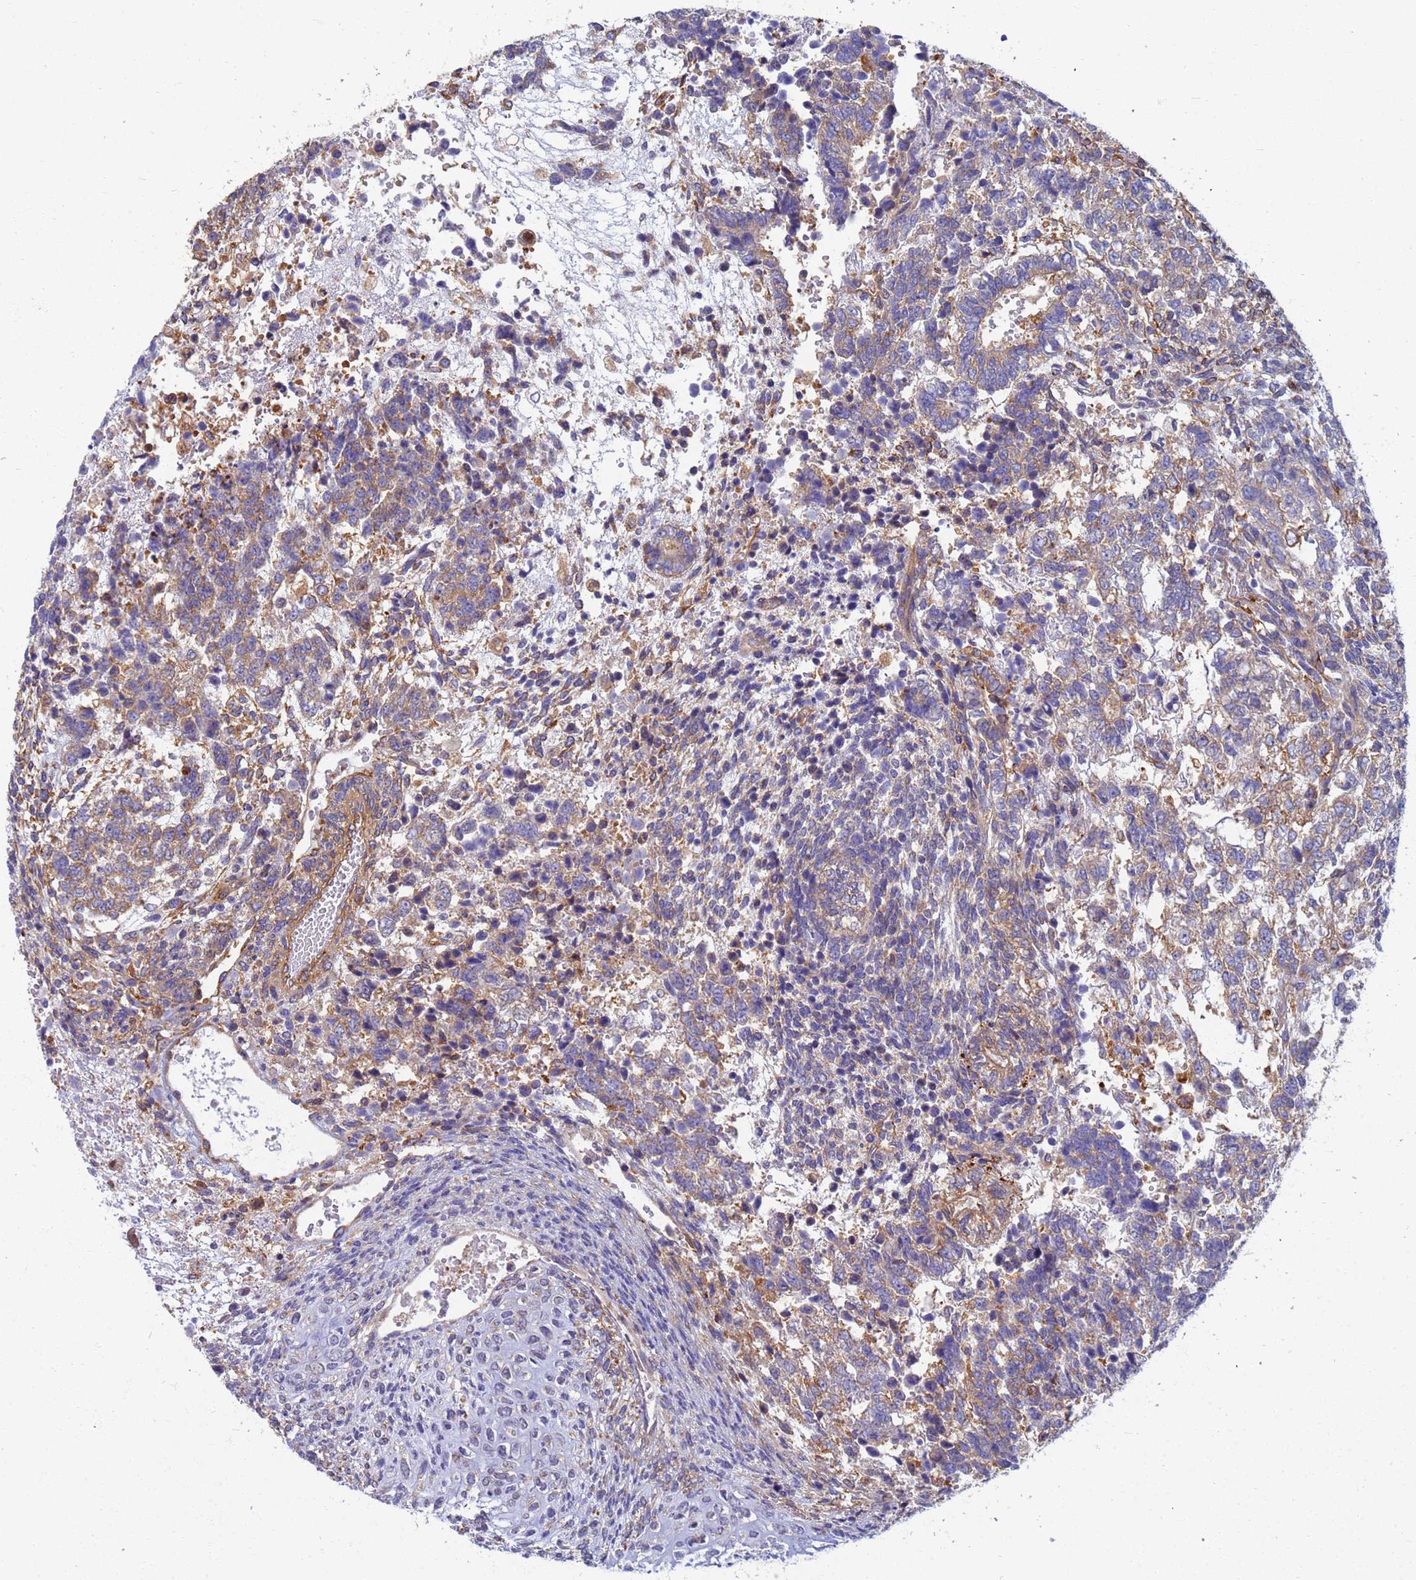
{"staining": {"intensity": "moderate", "quantity": "<25%", "location": "cytoplasmic/membranous"}, "tissue": "testis cancer", "cell_type": "Tumor cells", "image_type": "cancer", "snomed": [{"axis": "morphology", "description": "Carcinoma, Embryonal, NOS"}, {"axis": "topography", "description": "Testis"}], "caption": "Protein staining of testis cancer (embryonal carcinoma) tissue demonstrates moderate cytoplasmic/membranous staining in about <25% of tumor cells.", "gene": "EEA1", "patient": {"sex": "male", "age": 23}}